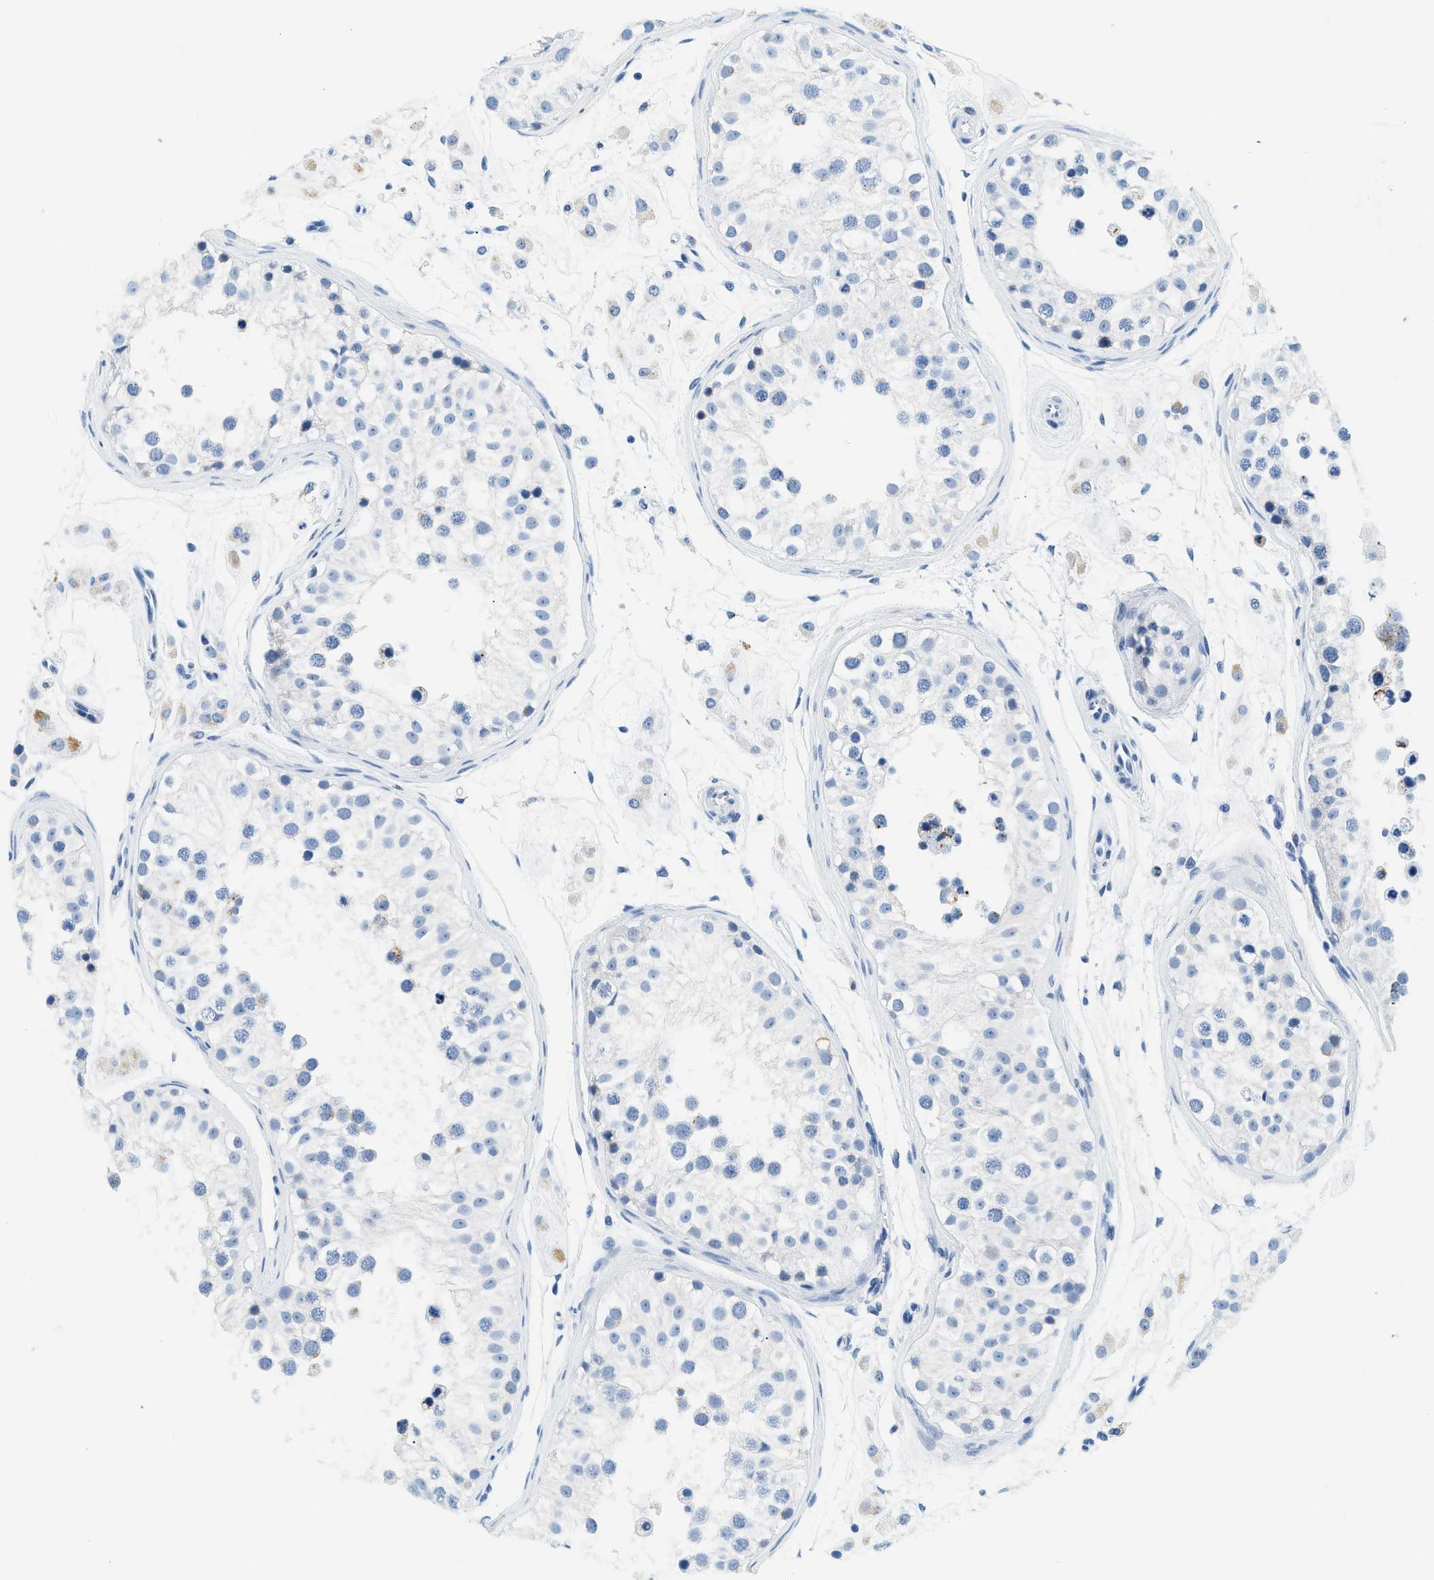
{"staining": {"intensity": "negative", "quantity": "none", "location": "none"}, "tissue": "testis", "cell_type": "Cells in seminiferous ducts", "image_type": "normal", "snomed": [{"axis": "morphology", "description": "Normal tissue, NOS"}, {"axis": "morphology", "description": "Adenocarcinoma, metastatic, NOS"}, {"axis": "topography", "description": "Testis"}], "caption": "This is a photomicrograph of immunohistochemistry staining of normal testis, which shows no positivity in cells in seminiferous ducts. (DAB immunohistochemistry (IHC) with hematoxylin counter stain).", "gene": "STXBP2", "patient": {"sex": "male", "age": 26}}